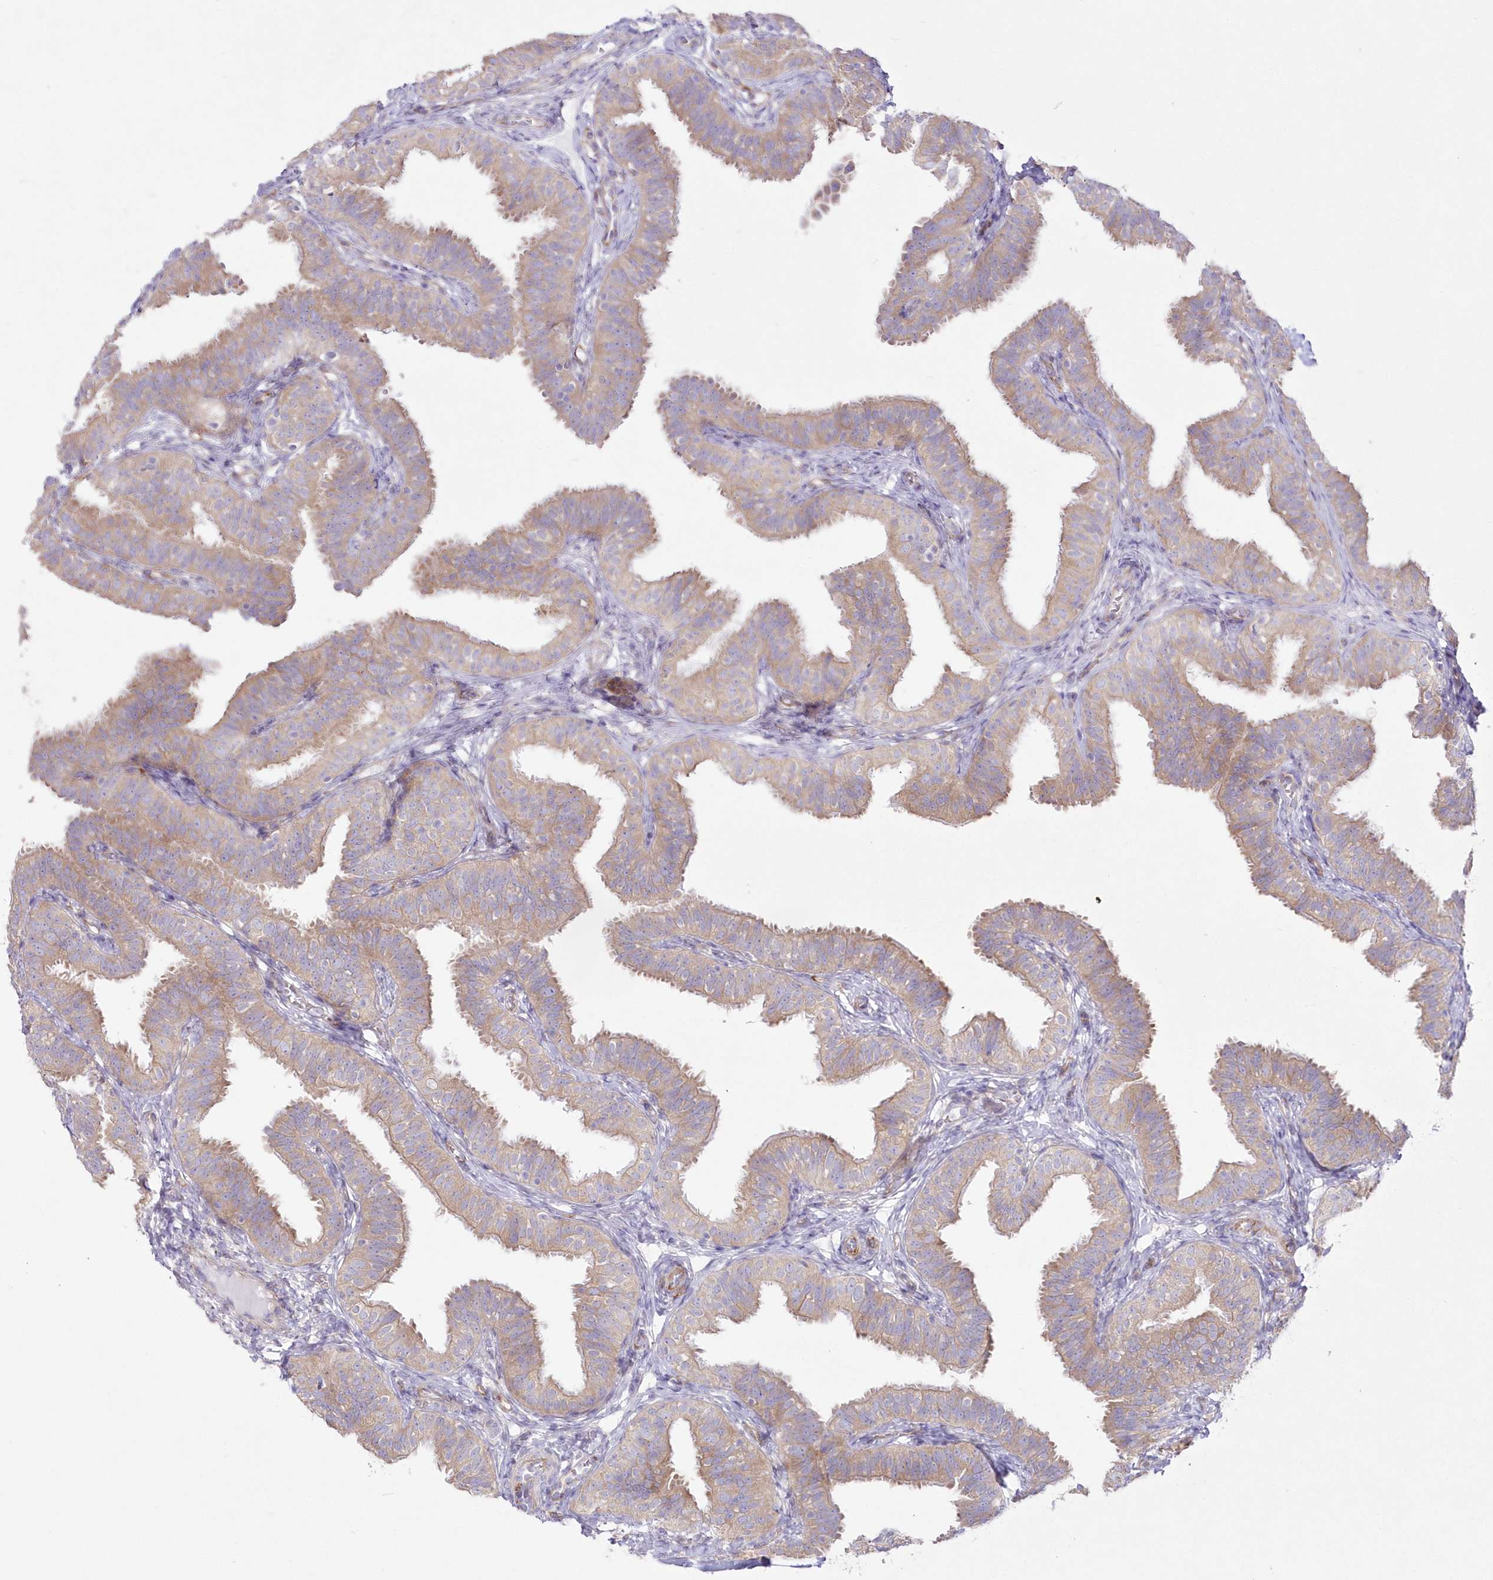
{"staining": {"intensity": "moderate", "quantity": "25%-75%", "location": "cytoplasmic/membranous"}, "tissue": "fallopian tube", "cell_type": "Glandular cells", "image_type": "normal", "snomed": [{"axis": "morphology", "description": "Normal tissue, NOS"}, {"axis": "topography", "description": "Fallopian tube"}], "caption": "High-power microscopy captured an immunohistochemistry histopathology image of benign fallopian tube, revealing moderate cytoplasmic/membranous positivity in about 25%-75% of glandular cells.", "gene": "ZNF843", "patient": {"sex": "female", "age": 35}}